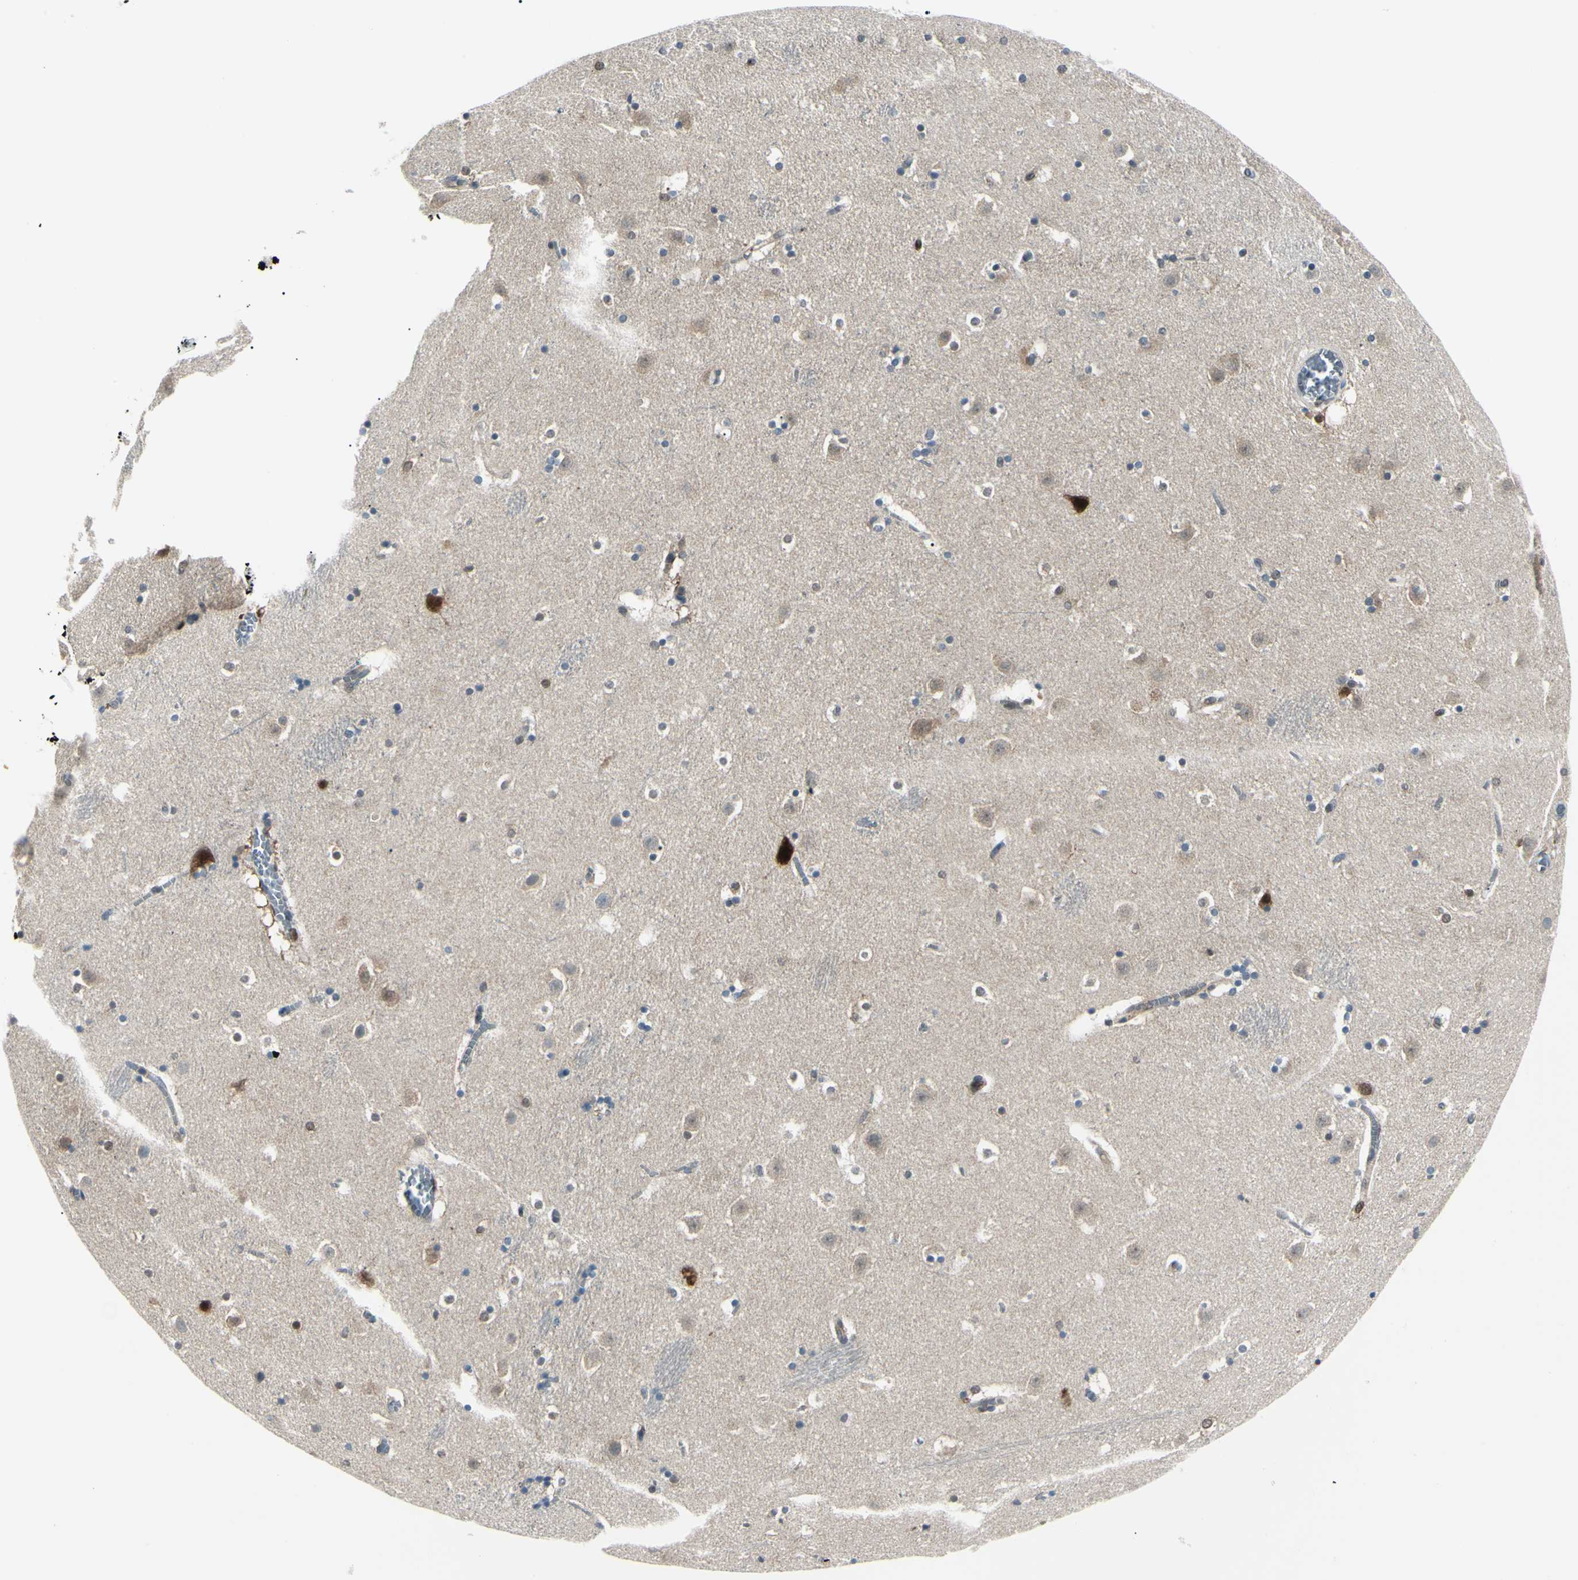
{"staining": {"intensity": "negative", "quantity": "none", "location": "none"}, "tissue": "caudate", "cell_type": "Glial cells", "image_type": "normal", "snomed": [{"axis": "morphology", "description": "Normal tissue, NOS"}, {"axis": "topography", "description": "Lateral ventricle wall"}], "caption": "Human caudate stained for a protein using immunohistochemistry (IHC) exhibits no positivity in glial cells.", "gene": "PGK1", "patient": {"sex": "male", "age": 45}}